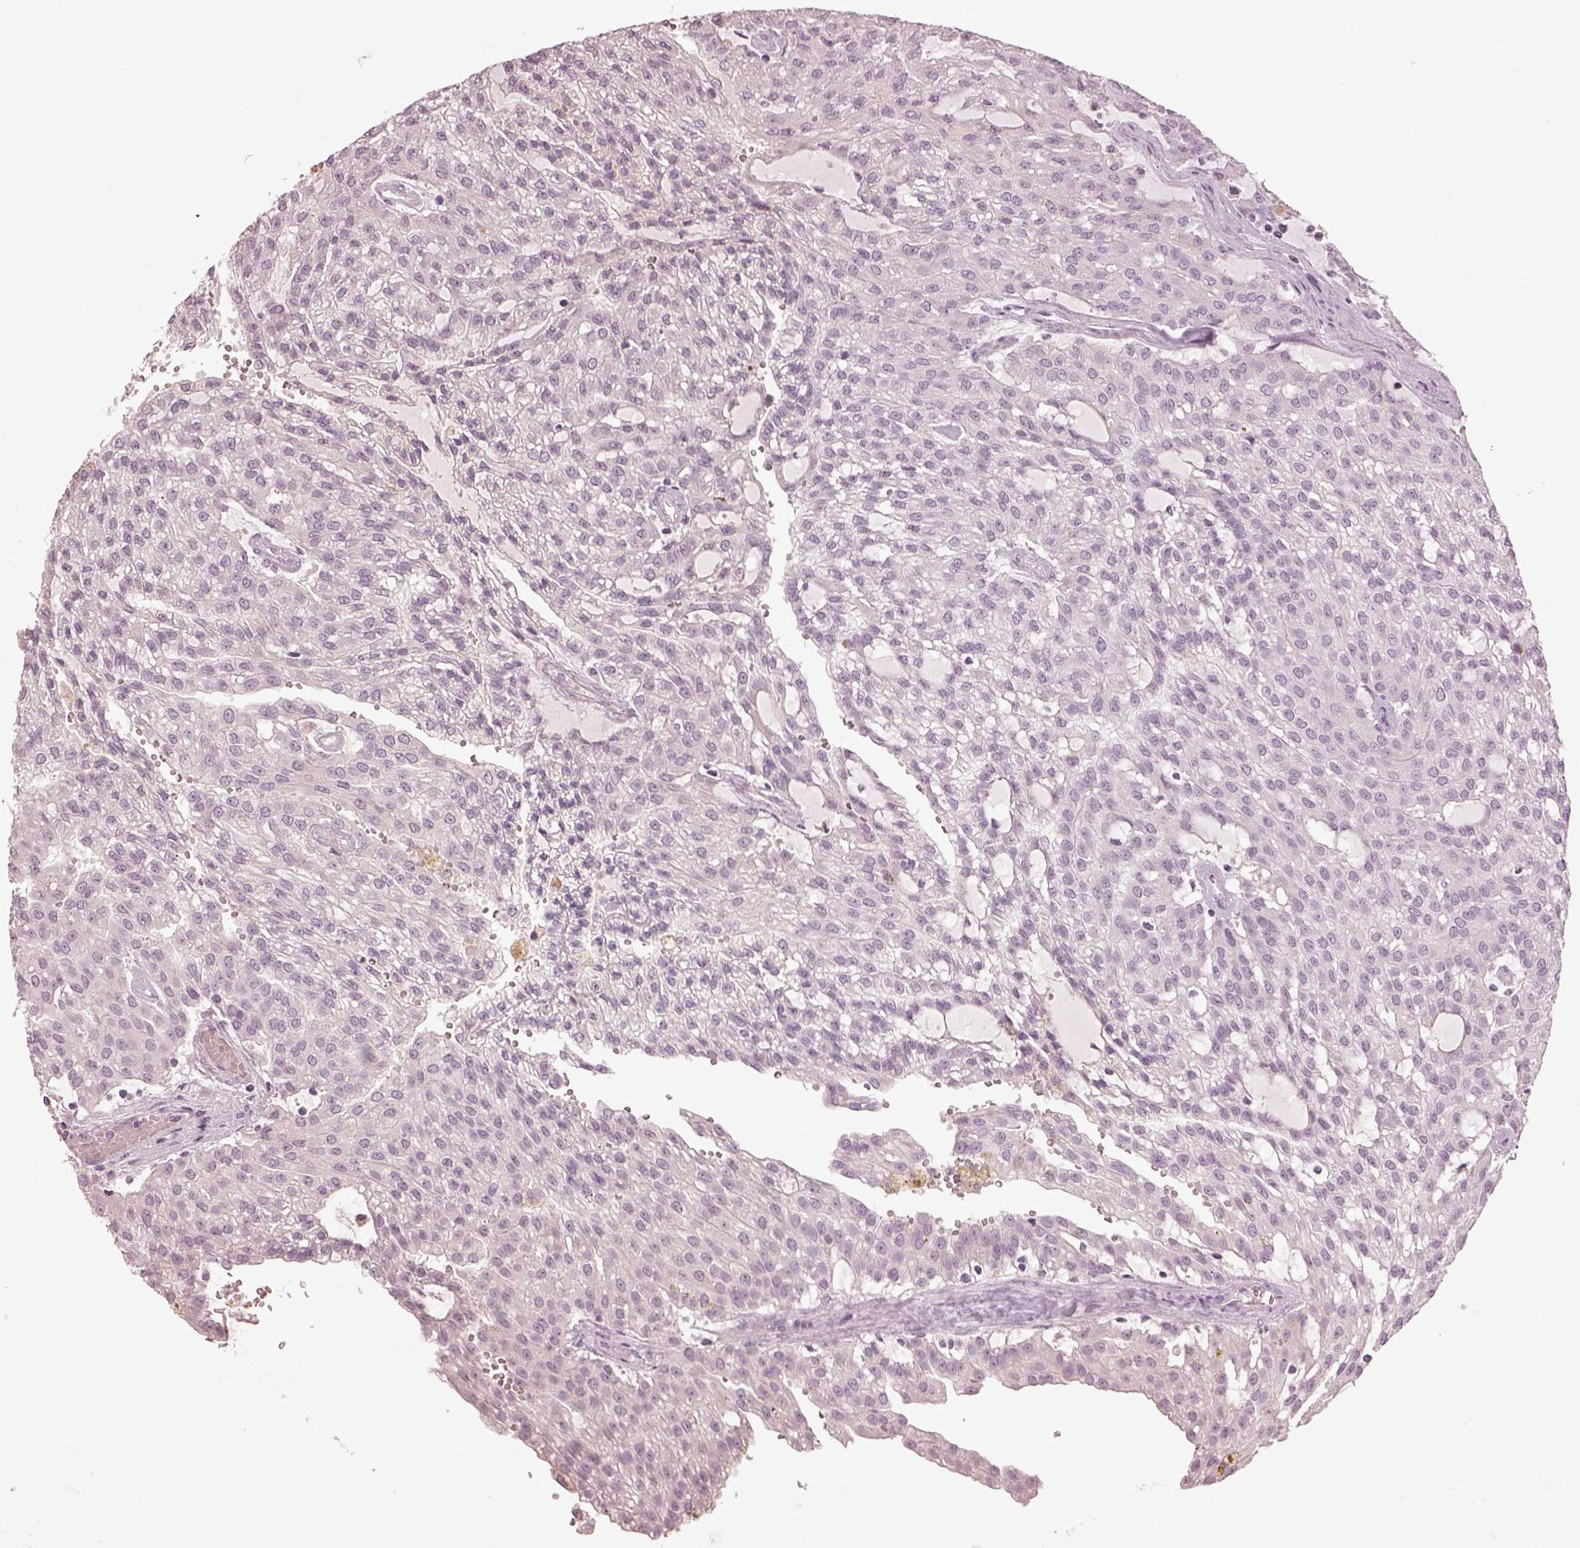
{"staining": {"intensity": "negative", "quantity": "none", "location": "none"}, "tissue": "renal cancer", "cell_type": "Tumor cells", "image_type": "cancer", "snomed": [{"axis": "morphology", "description": "Adenocarcinoma, NOS"}, {"axis": "topography", "description": "Kidney"}], "caption": "A high-resolution histopathology image shows immunohistochemistry (IHC) staining of renal cancer, which reveals no significant positivity in tumor cells.", "gene": "SPATA6L", "patient": {"sex": "male", "age": 63}}